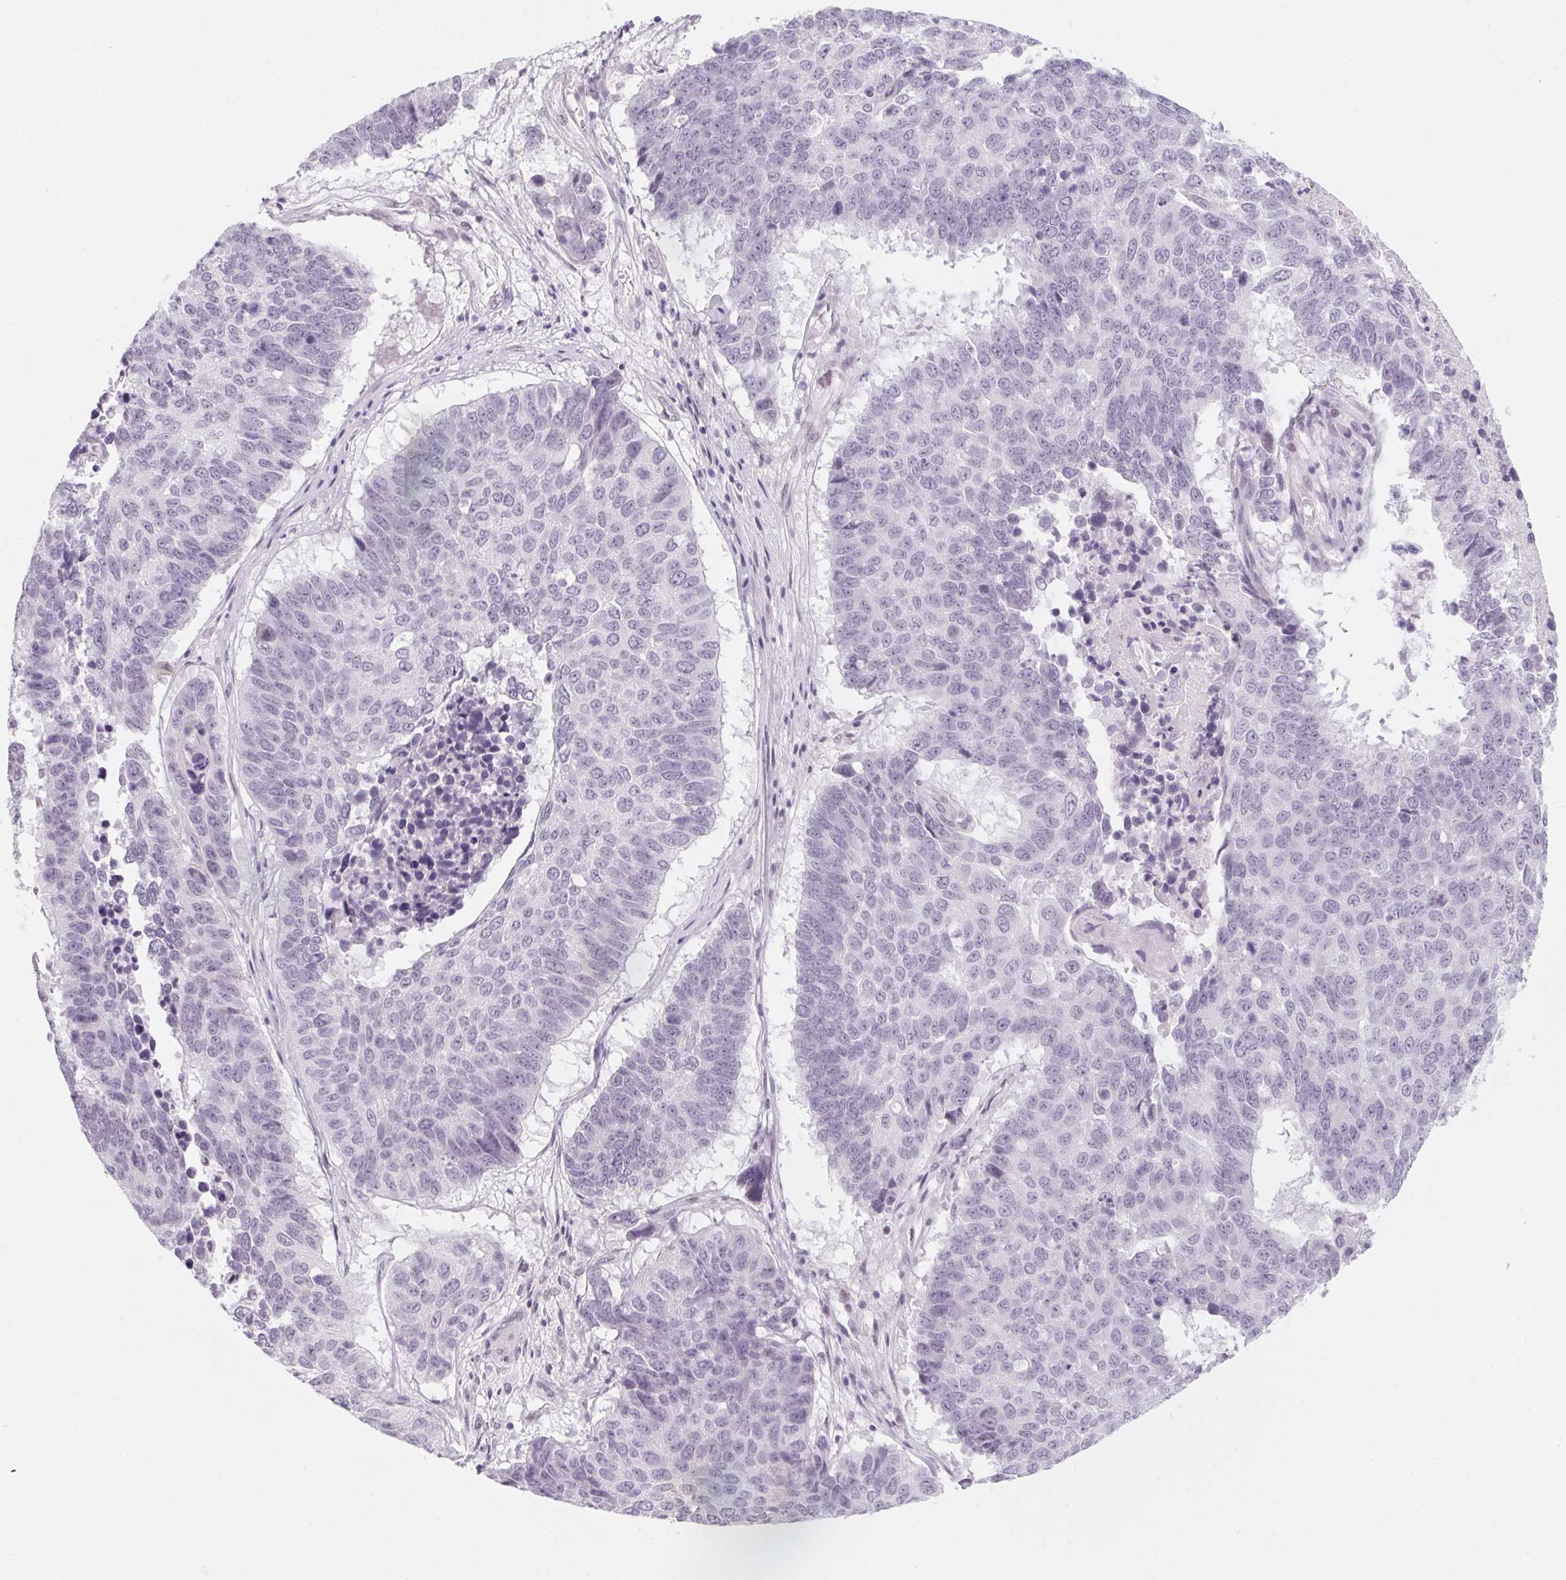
{"staining": {"intensity": "negative", "quantity": "none", "location": "none"}, "tissue": "lung cancer", "cell_type": "Tumor cells", "image_type": "cancer", "snomed": [{"axis": "morphology", "description": "Squamous cell carcinoma, NOS"}, {"axis": "topography", "description": "Lung"}], "caption": "Protein analysis of lung cancer (squamous cell carcinoma) demonstrates no significant expression in tumor cells.", "gene": "KCNQ2", "patient": {"sex": "male", "age": 73}}